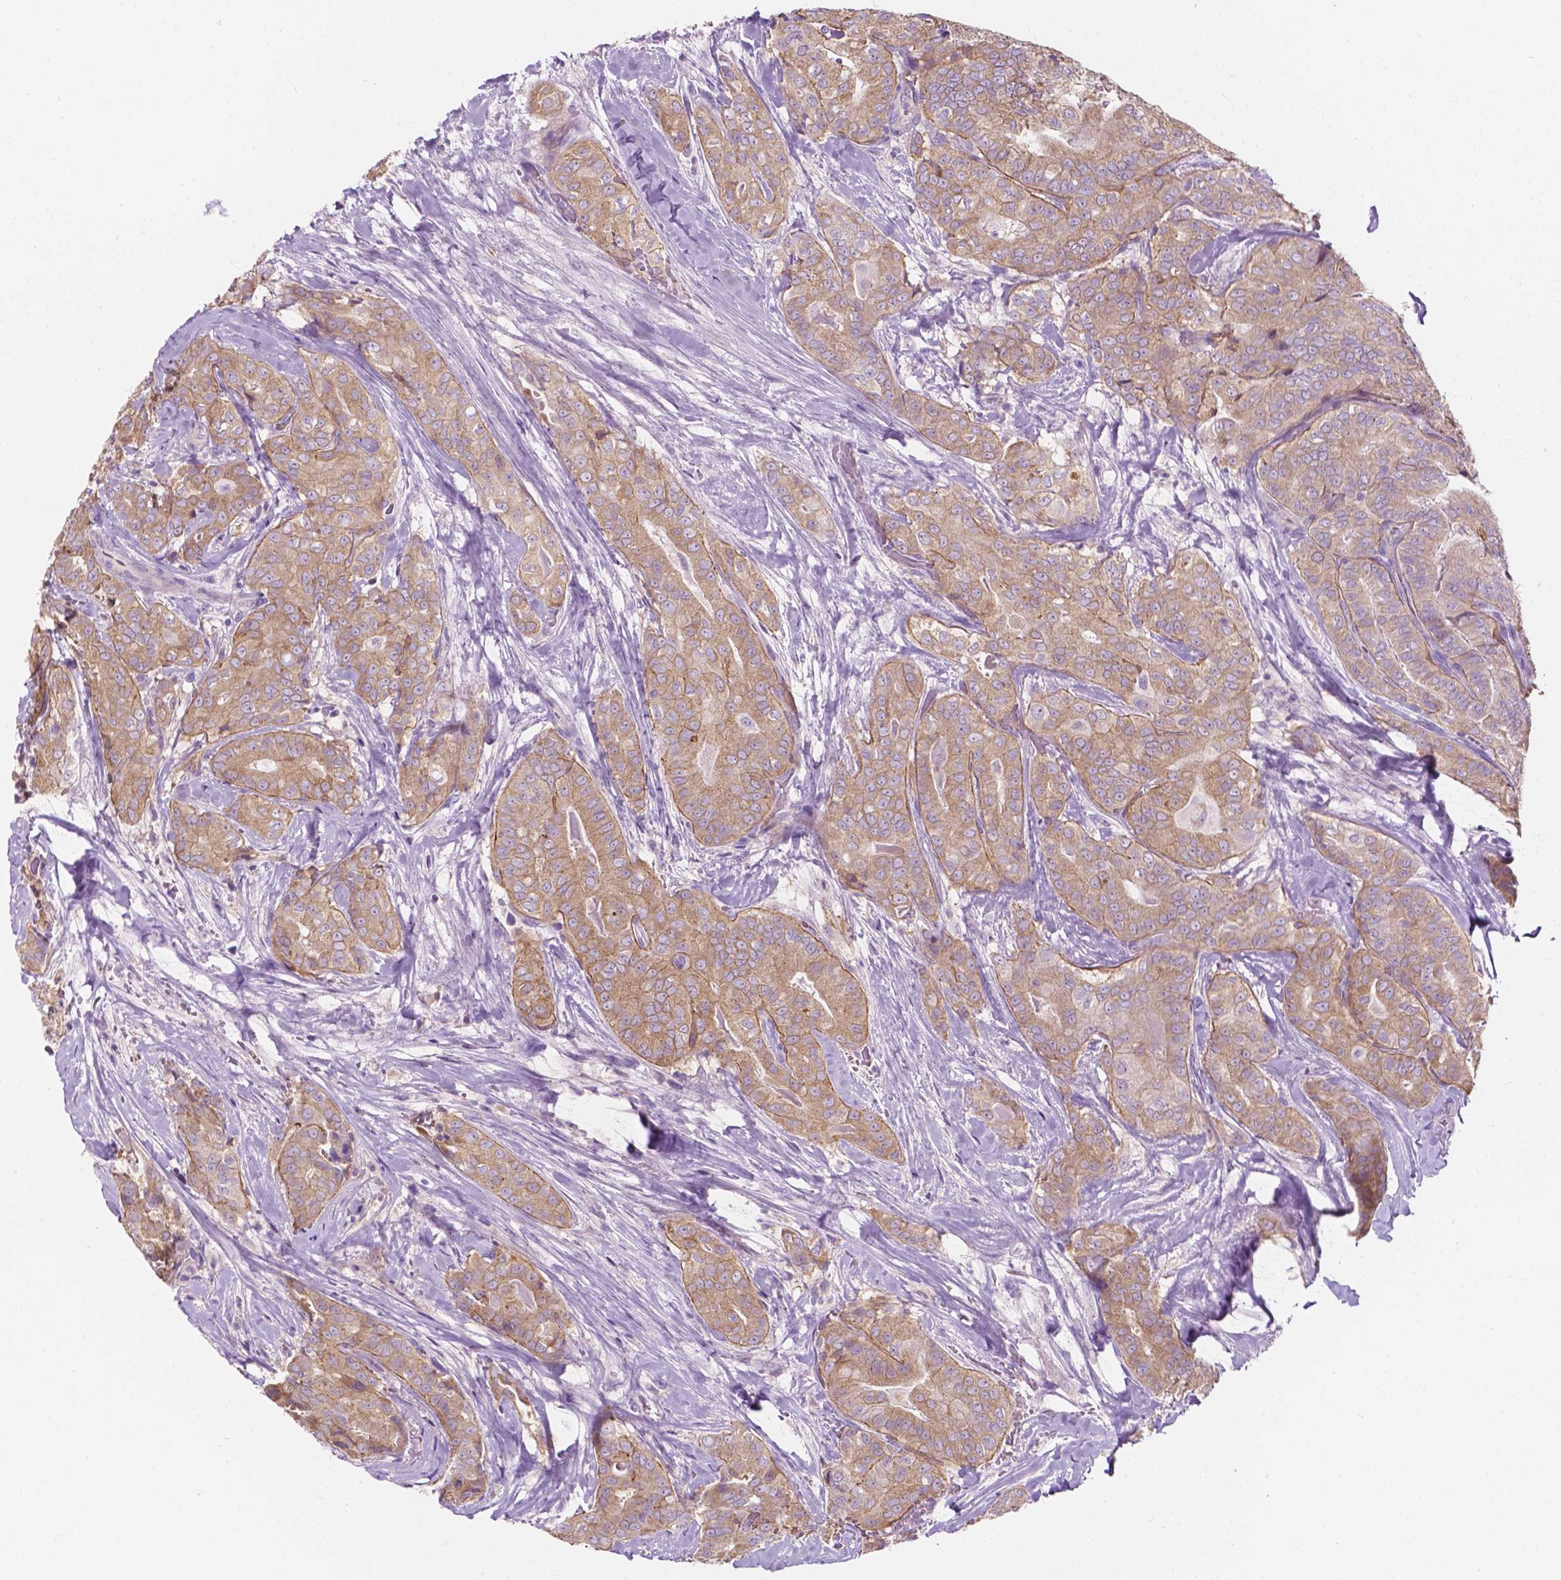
{"staining": {"intensity": "moderate", "quantity": ">75%", "location": "cytoplasmic/membranous"}, "tissue": "thyroid cancer", "cell_type": "Tumor cells", "image_type": "cancer", "snomed": [{"axis": "morphology", "description": "Papillary adenocarcinoma, NOS"}, {"axis": "topography", "description": "Thyroid gland"}], "caption": "Immunohistochemical staining of papillary adenocarcinoma (thyroid) reveals medium levels of moderate cytoplasmic/membranous staining in approximately >75% of tumor cells. (Stains: DAB in brown, nuclei in blue, Microscopy: brightfield microscopy at high magnification).", "gene": "NOS1AP", "patient": {"sex": "male", "age": 61}}